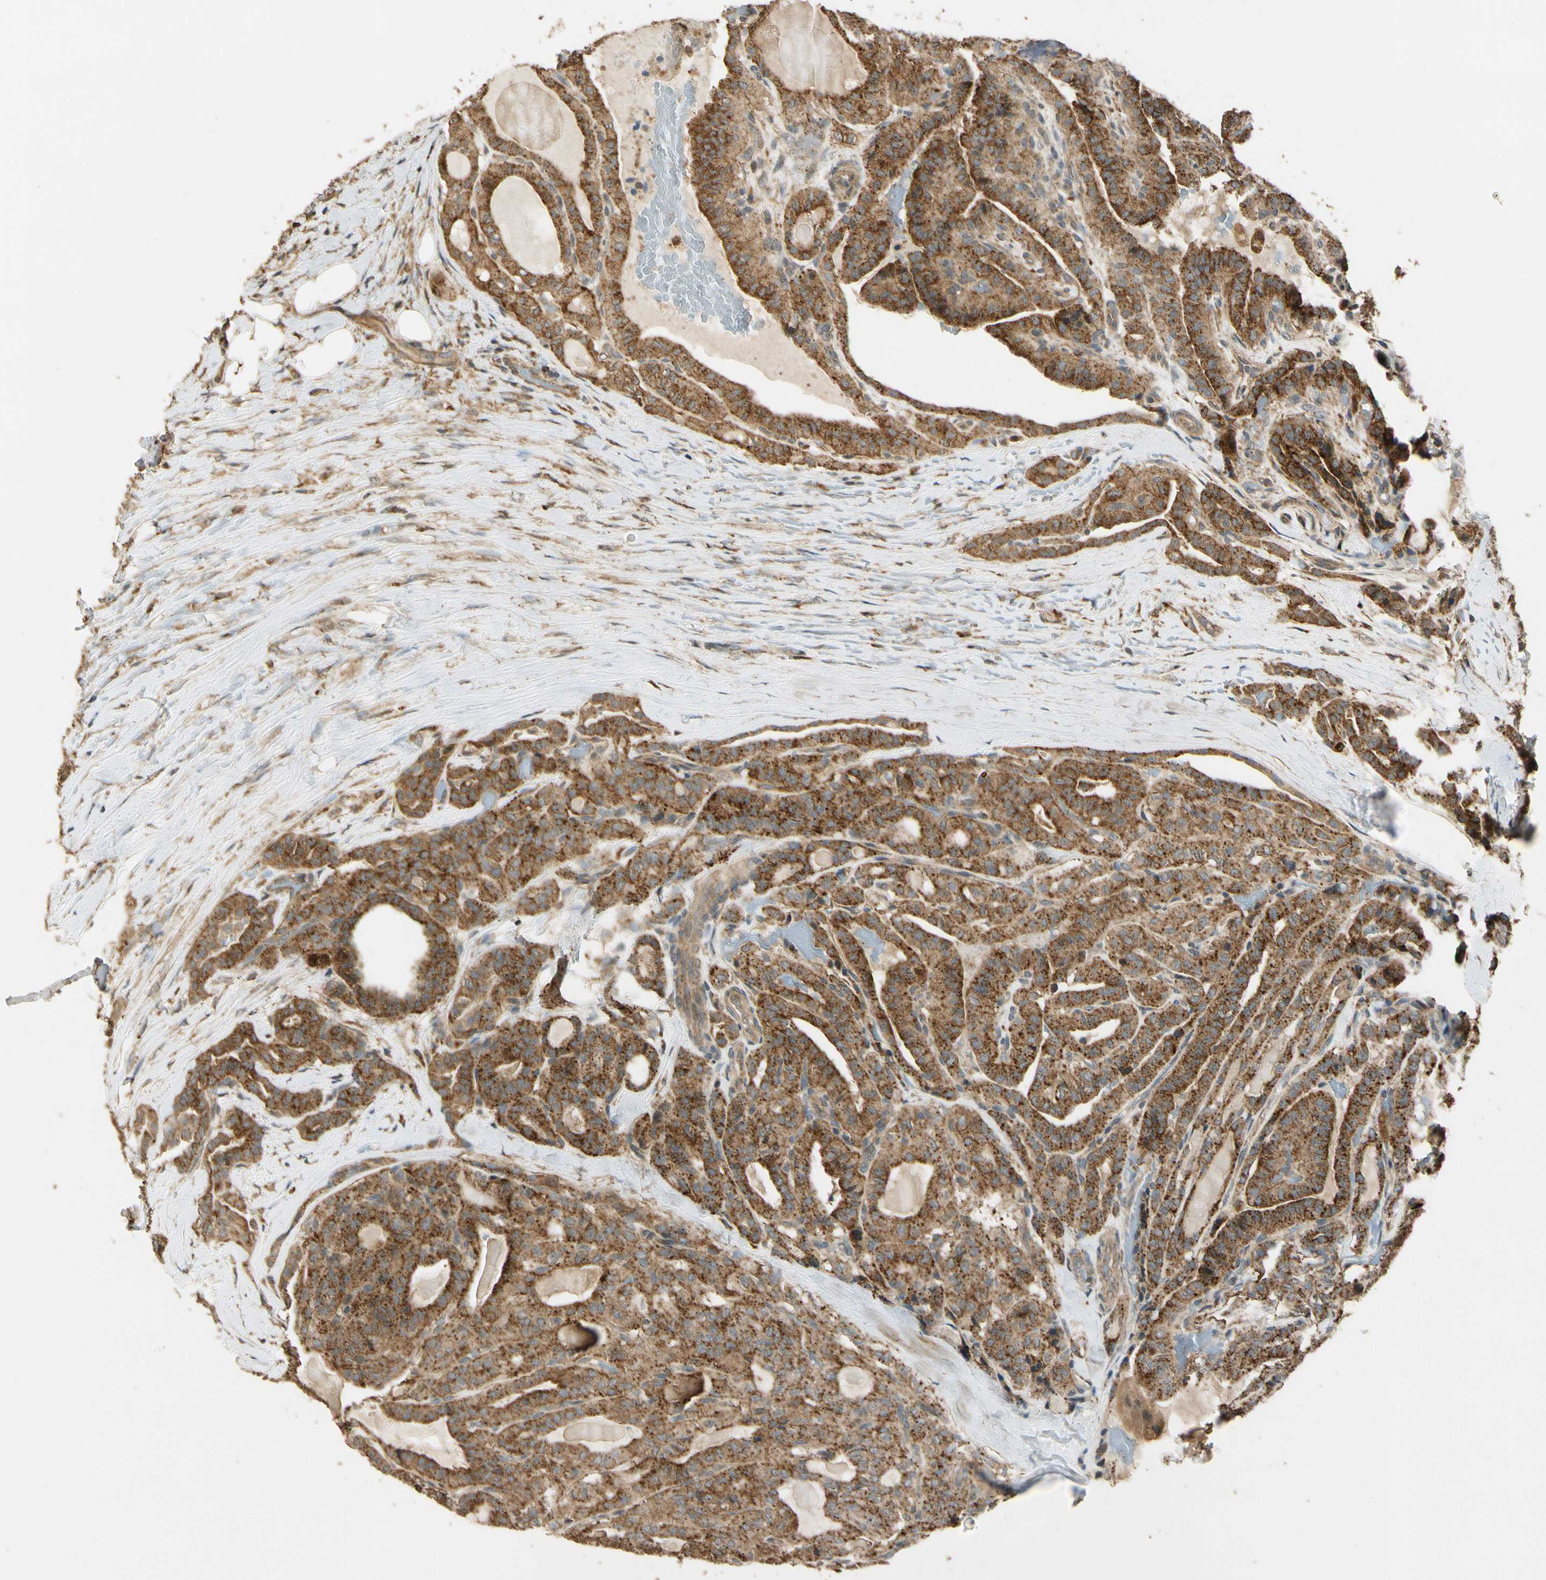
{"staining": {"intensity": "moderate", "quantity": ">75%", "location": "cytoplasmic/membranous"}, "tissue": "thyroid cancer", "cell_type": "Tumor cells", "image_type": "cancer", "snomed": [{"axis": "morphology", "description": "Papillary adenocarcinoma, NOS"}, {"axis": "topography", "description": "Thyroid gland"}], "caption": "Immunohistochemistry image of neoplastic tissue: thyroid cancer stained using IHC displays medium levels of moderate protein expression localized specifically in the cytoplasmic/membranous of tumor cells, appearing as a cytoplasmic/membranous brown color.", "gene": "LAMTOR1", "patient": {"sex": "male", "age": 77}}